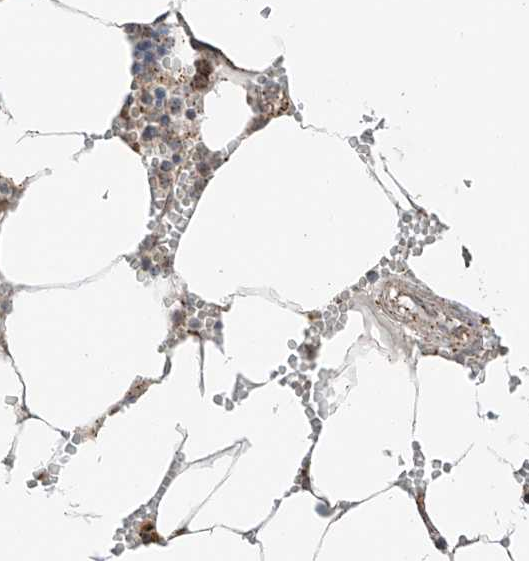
{"staining": {"intensity": "moderate", "quantity": "25%-75%", "location": "cytoplasmic/membranous"}, "tissue": "bone marrow", "cell_type": "Hematopoietic cells", "image_type": "normal", "snomed": [{"axis": "morphology", "description": "Normal tissue, NOS"}, {"axis": "topography", "description": "Bone marrow"}], "caption": "Moderate cytoplasmic/membranous protein staining is present in about 25%-75% of hematopoietic cells in bone marrow. The protein of interest is stained brown, and the nuclei are stained in blue (DAB IHC with brightfield microscopy, high magnification).", "gene": "CEP162", "patient": {"sex": "male", "age": 70}}